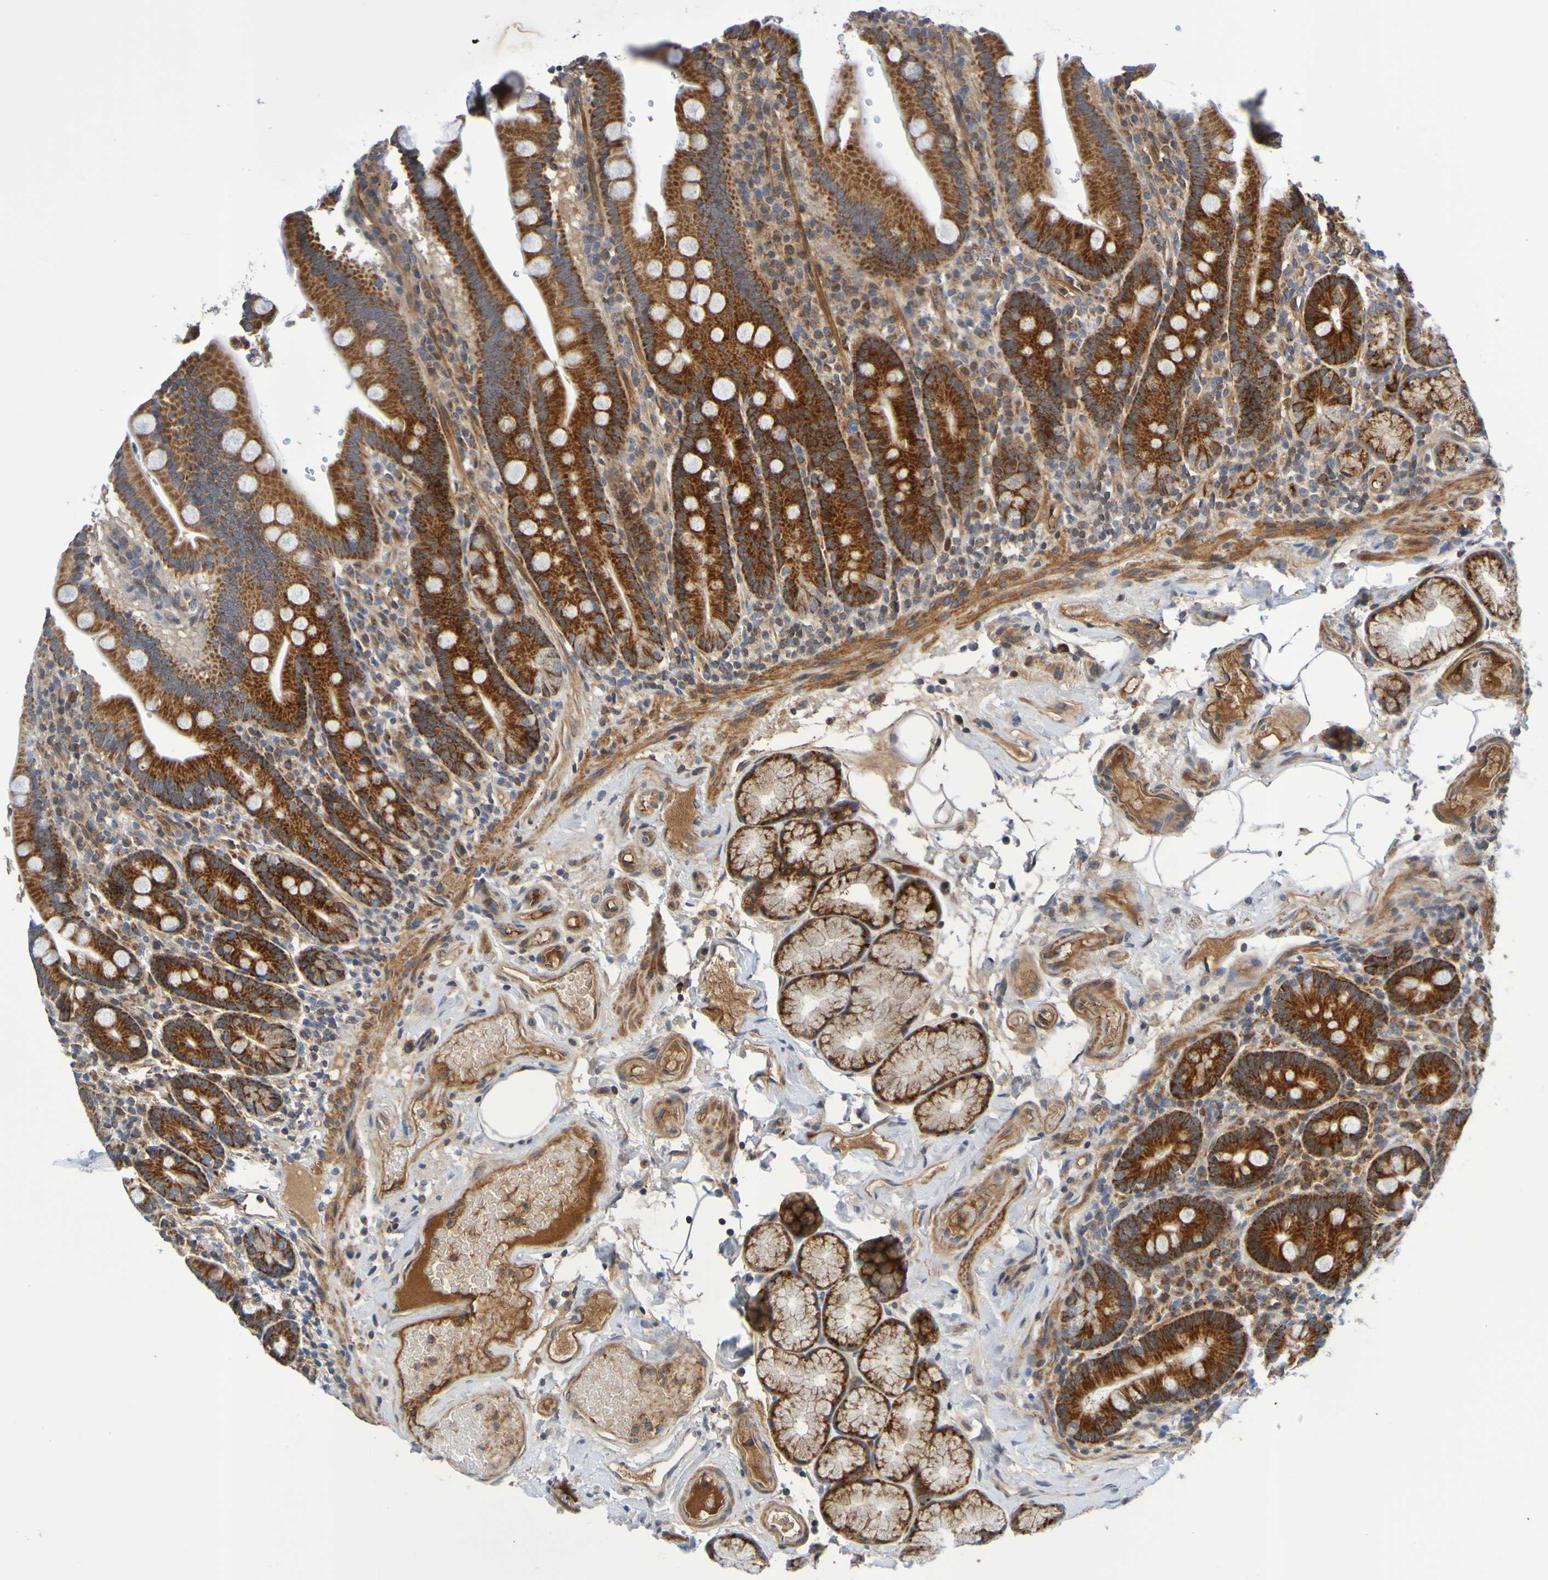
{"staining": {"intensity": "strong", "quantity": ">75%", "location": "cytoplasmic/membranous"}, "tissue": "duodenum", "cell_type": "Glandular cells", "image_type": "normal", "snomed": [{"axis": "morphology", "description": "Normal tissue, NOS"}, {"axis": "topography", "description": "Small intestine, NOS"}], "caption": "DAB (3,3'-diaminobenzidine) immunohistochemical staining of unremarkable human duodenum shows strong cytoplasmic/membranous protein expression in approximately >75% of glandular cells.", "gene": "CCDC51", "patient": {"sex": "female", "age": 71}}